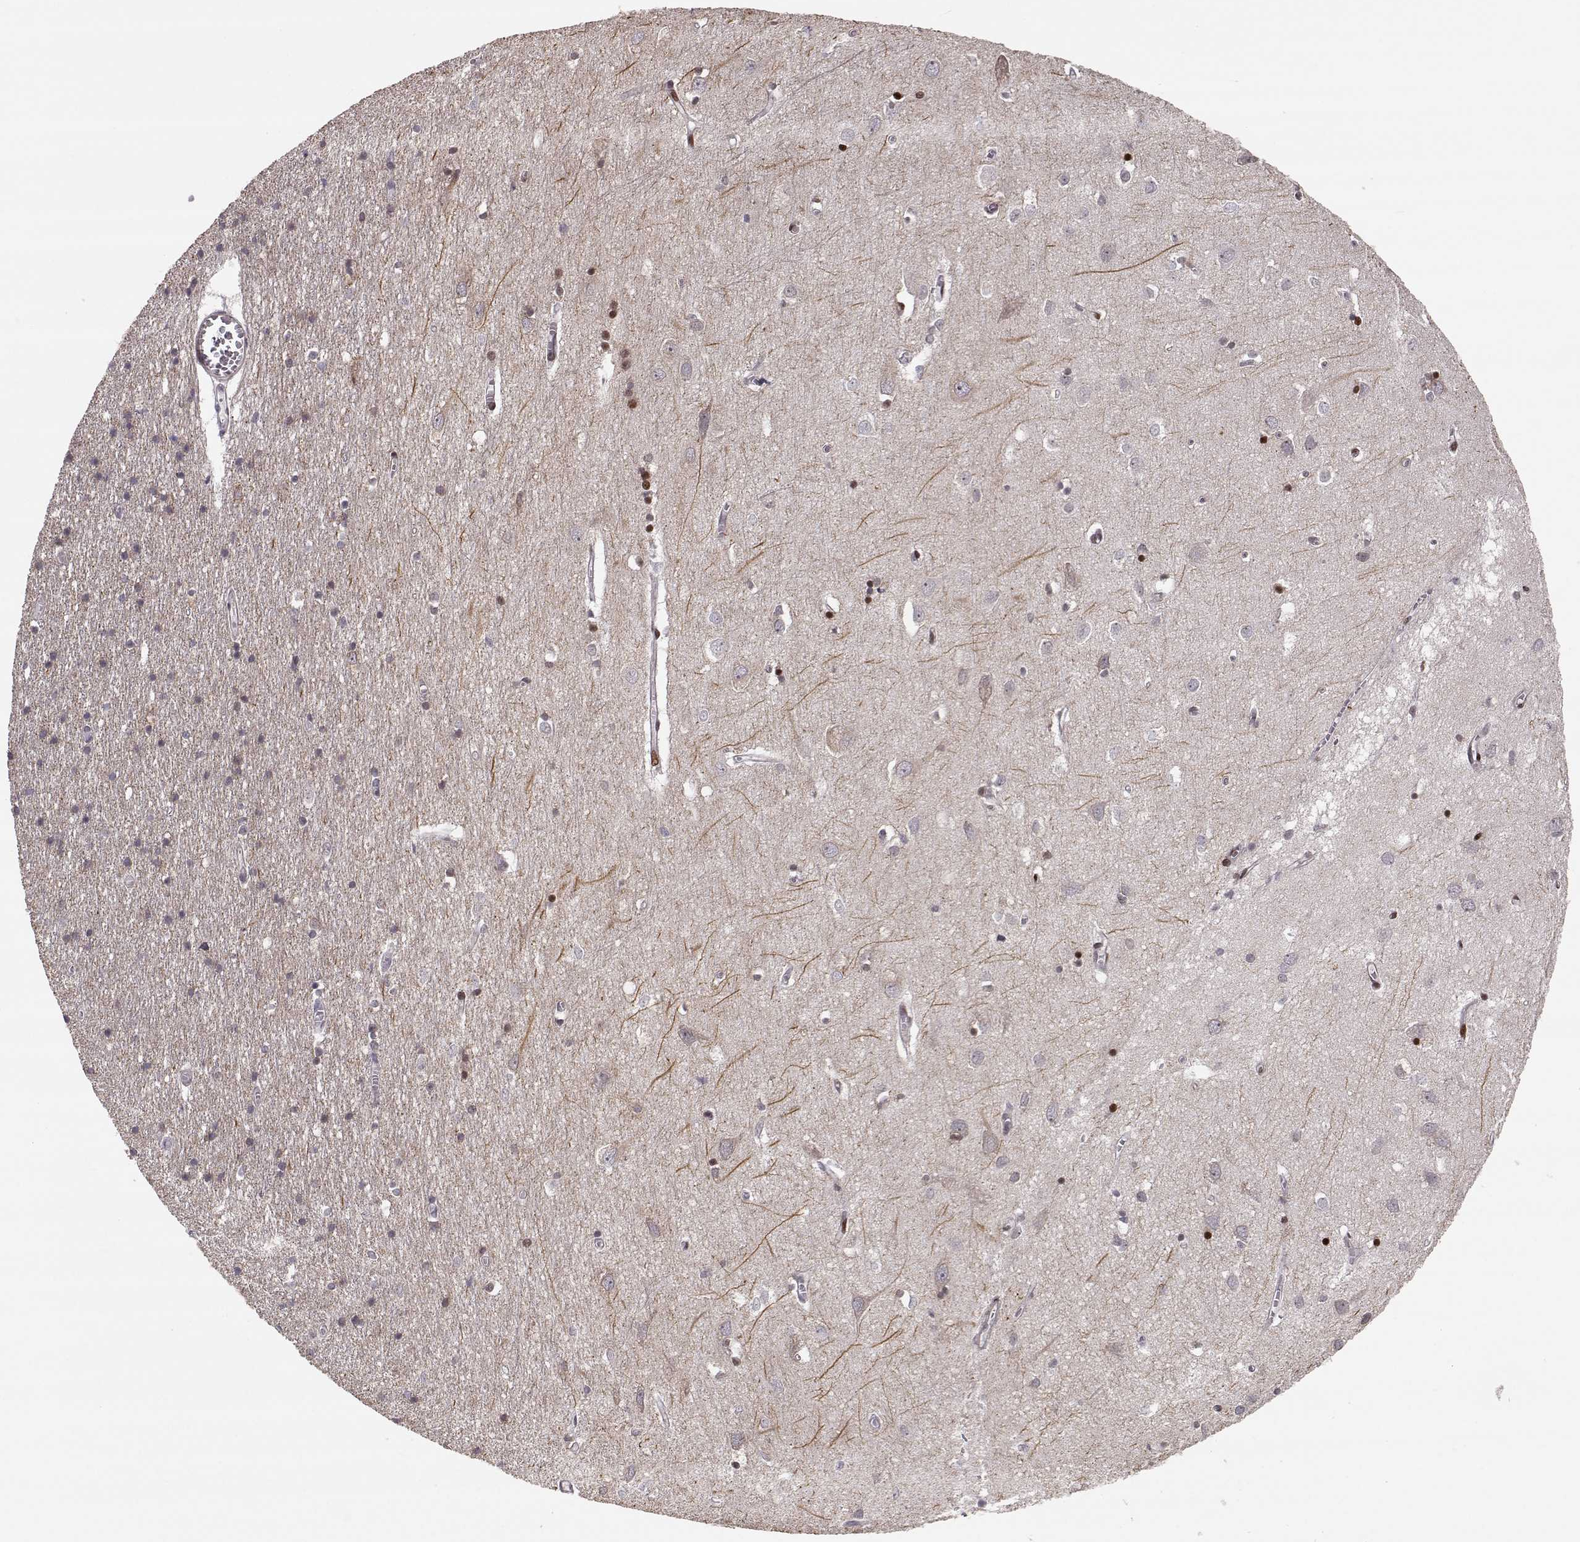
{"staining": {"intensity": "weak", "quantity": ">75%", "location": "cytoplasmic/membranous"}, "tissue": "cerebral cortex", "cell_type": "Endothelial cells", "image_type": "normal", "snomed": [{"axis": "morphology", "description": "Normal tissue, NOS"}, {"axis": "topography", "description": "Cerebral cortex"}], "caption": "IHC (DAB) staining of normal cerebral cortex demonstrates weak cytoplasmic/membranous protein expression in approximately >75% of endothelial cells.", "gene": "PLEKHG3", "patient": {"sex": "male", "age": 70}}